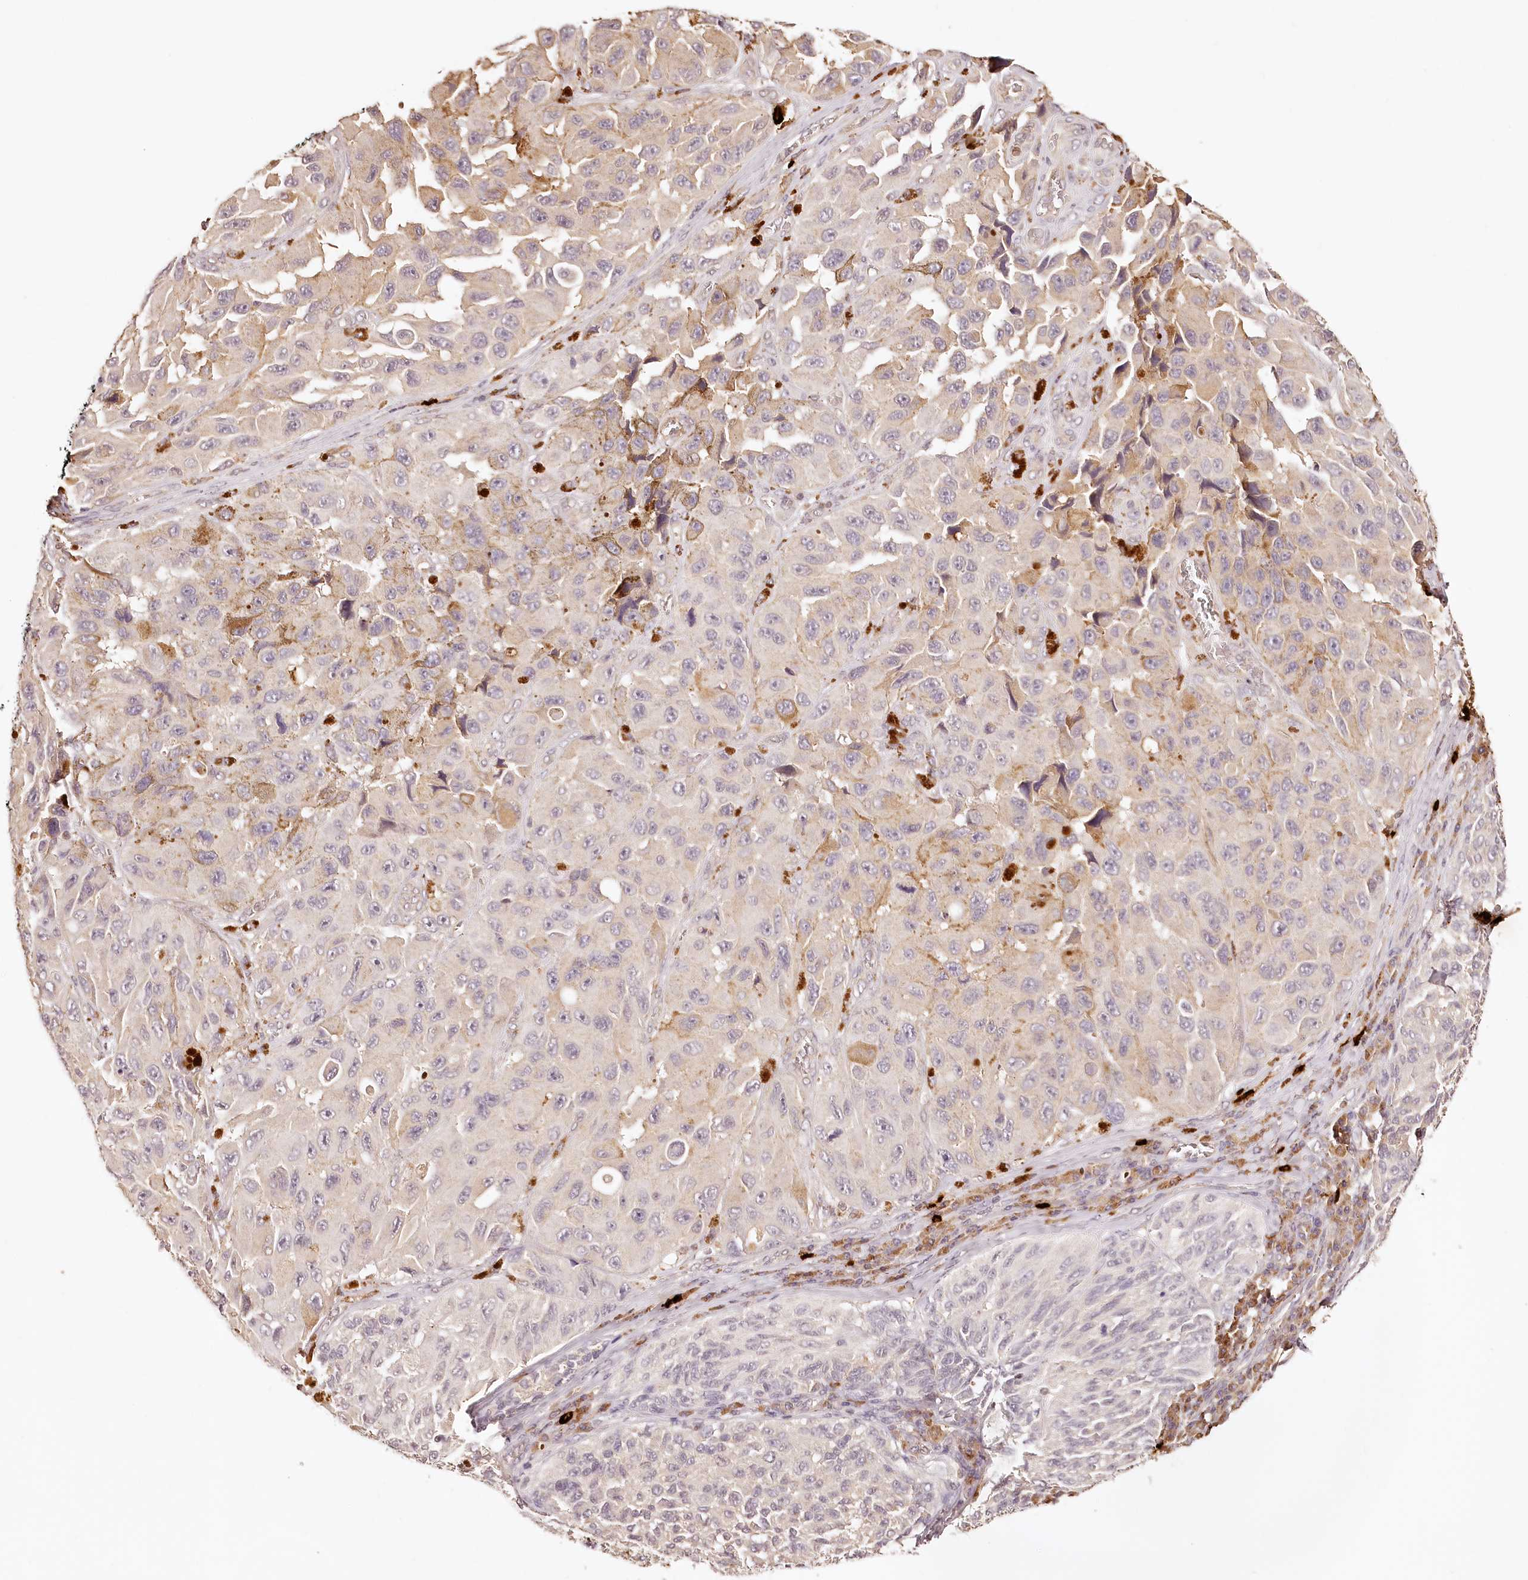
{"staining": {"intensity": "weak", "quantity": "<25%", "location": "cytoplasmic/membranous"}, "tissue": "melanoma", "cell_type": "Tumor cells", "image_type": "cancer", "snomed": [{"axis": "morphology", "description": "Malignant melanoma, NOS"}, {"axis": "topography", "description": "Skin"}], "caption": "A photomicrograph of human melanoma is negative for staining in tumor cells.", "gene": "SYNGR1", "patient": {"sex": "female", "age": 73}}